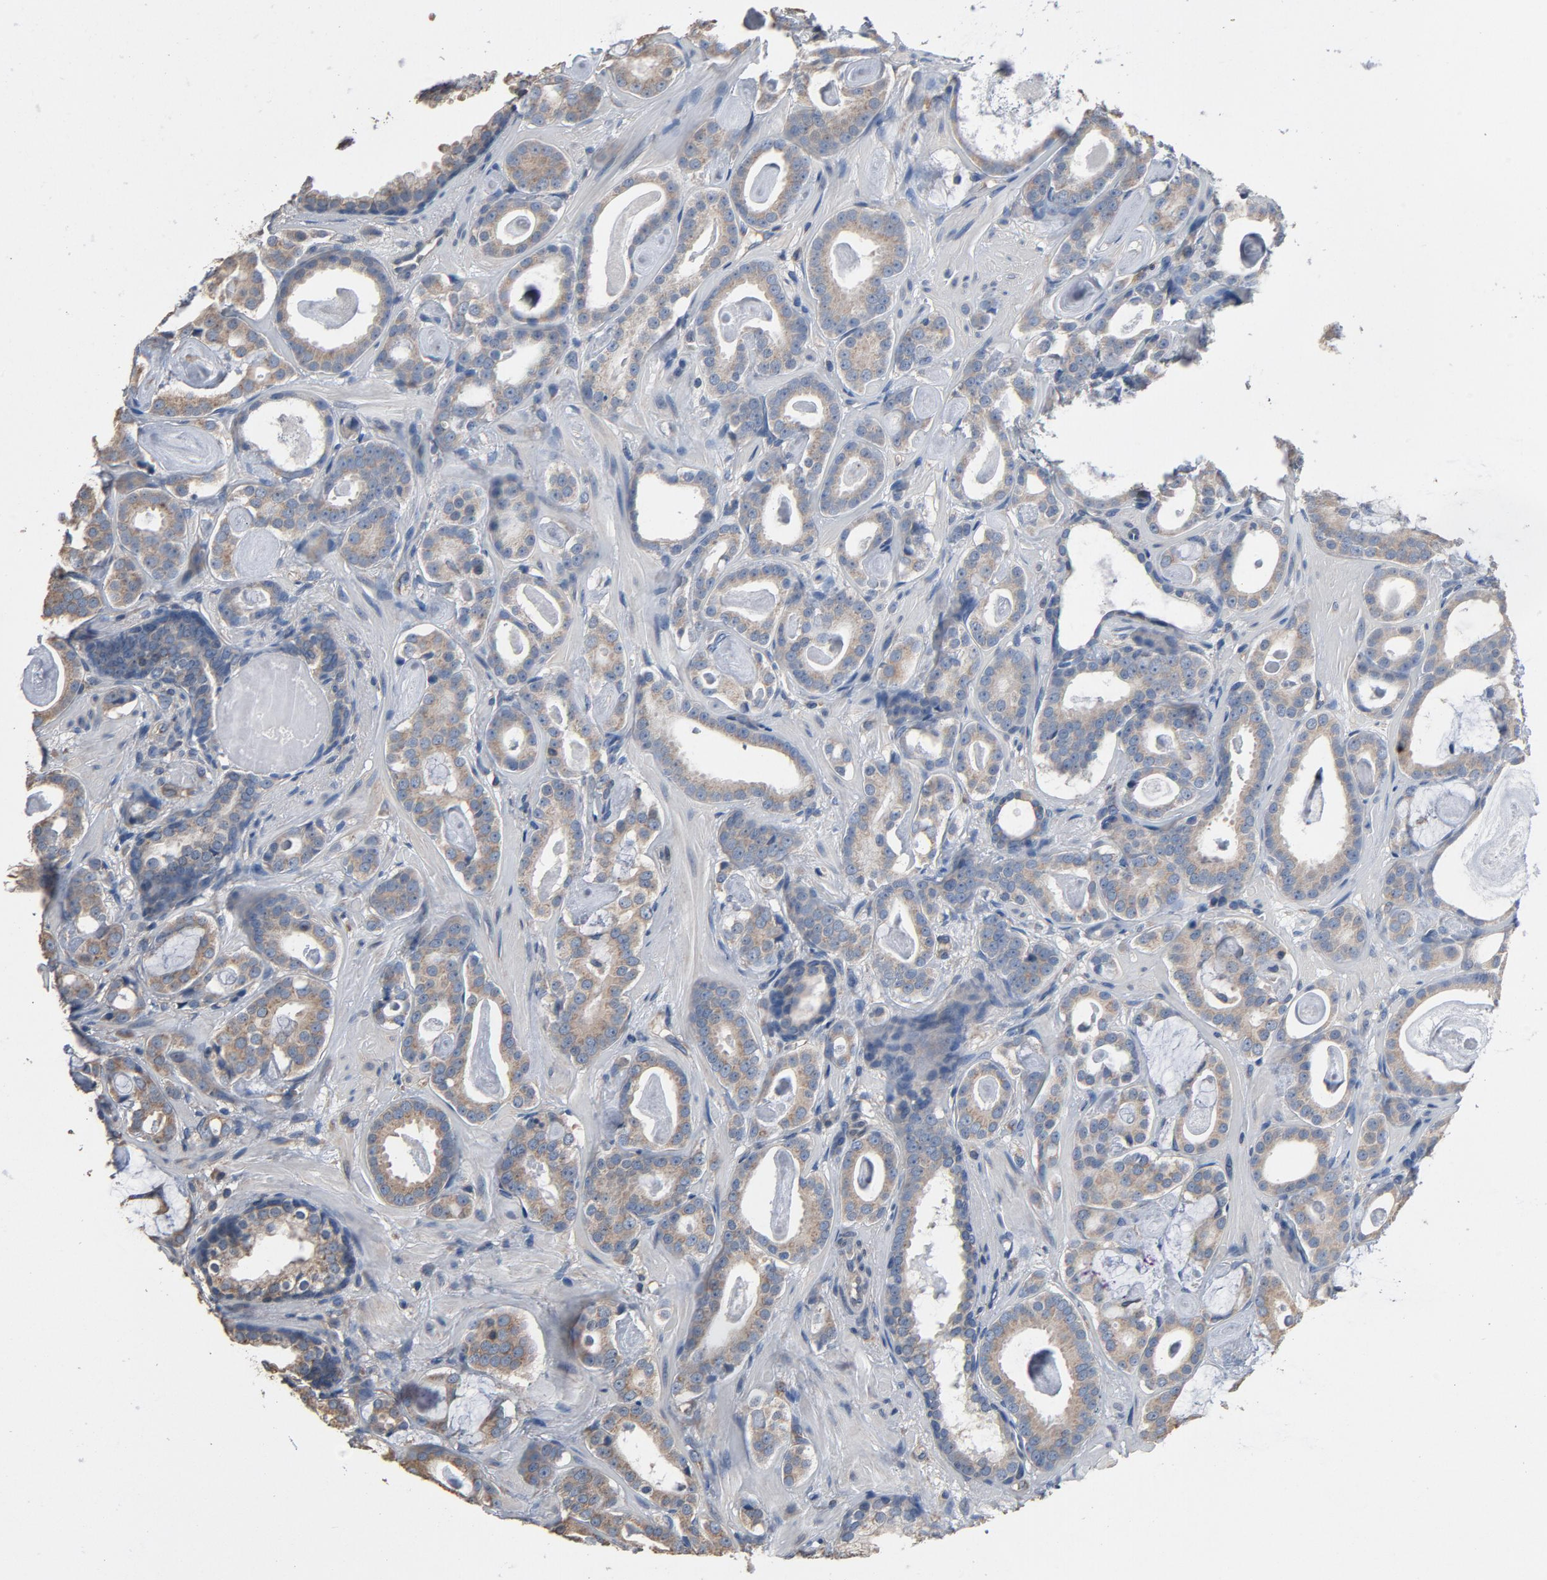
{"staining": {"intensity": "weak", "quantity": ">75%", "location": "cytoplasmic/membranous"}, "tissue": "prostate cancer", "cell_type": "Tumor cells", "image_type": "cancer", "snomed": [{"axis": "morphology", "description": "Adenocarcinoma, Low grade"}, {"axis": "topography", "description": "Prostate"}], "caption": "Adenocarcinoma (low-grade) (prostate) stained with IHC demonstrates weak cytoplasmic/membranous expression in approximately >75% of tumor cells. Immunohistochemistry (ihc) stains the protein of interest in brown and the nuclei are stained blue.", "gene": "SOX6", "patient": {"sex": "male", "age": 57}}